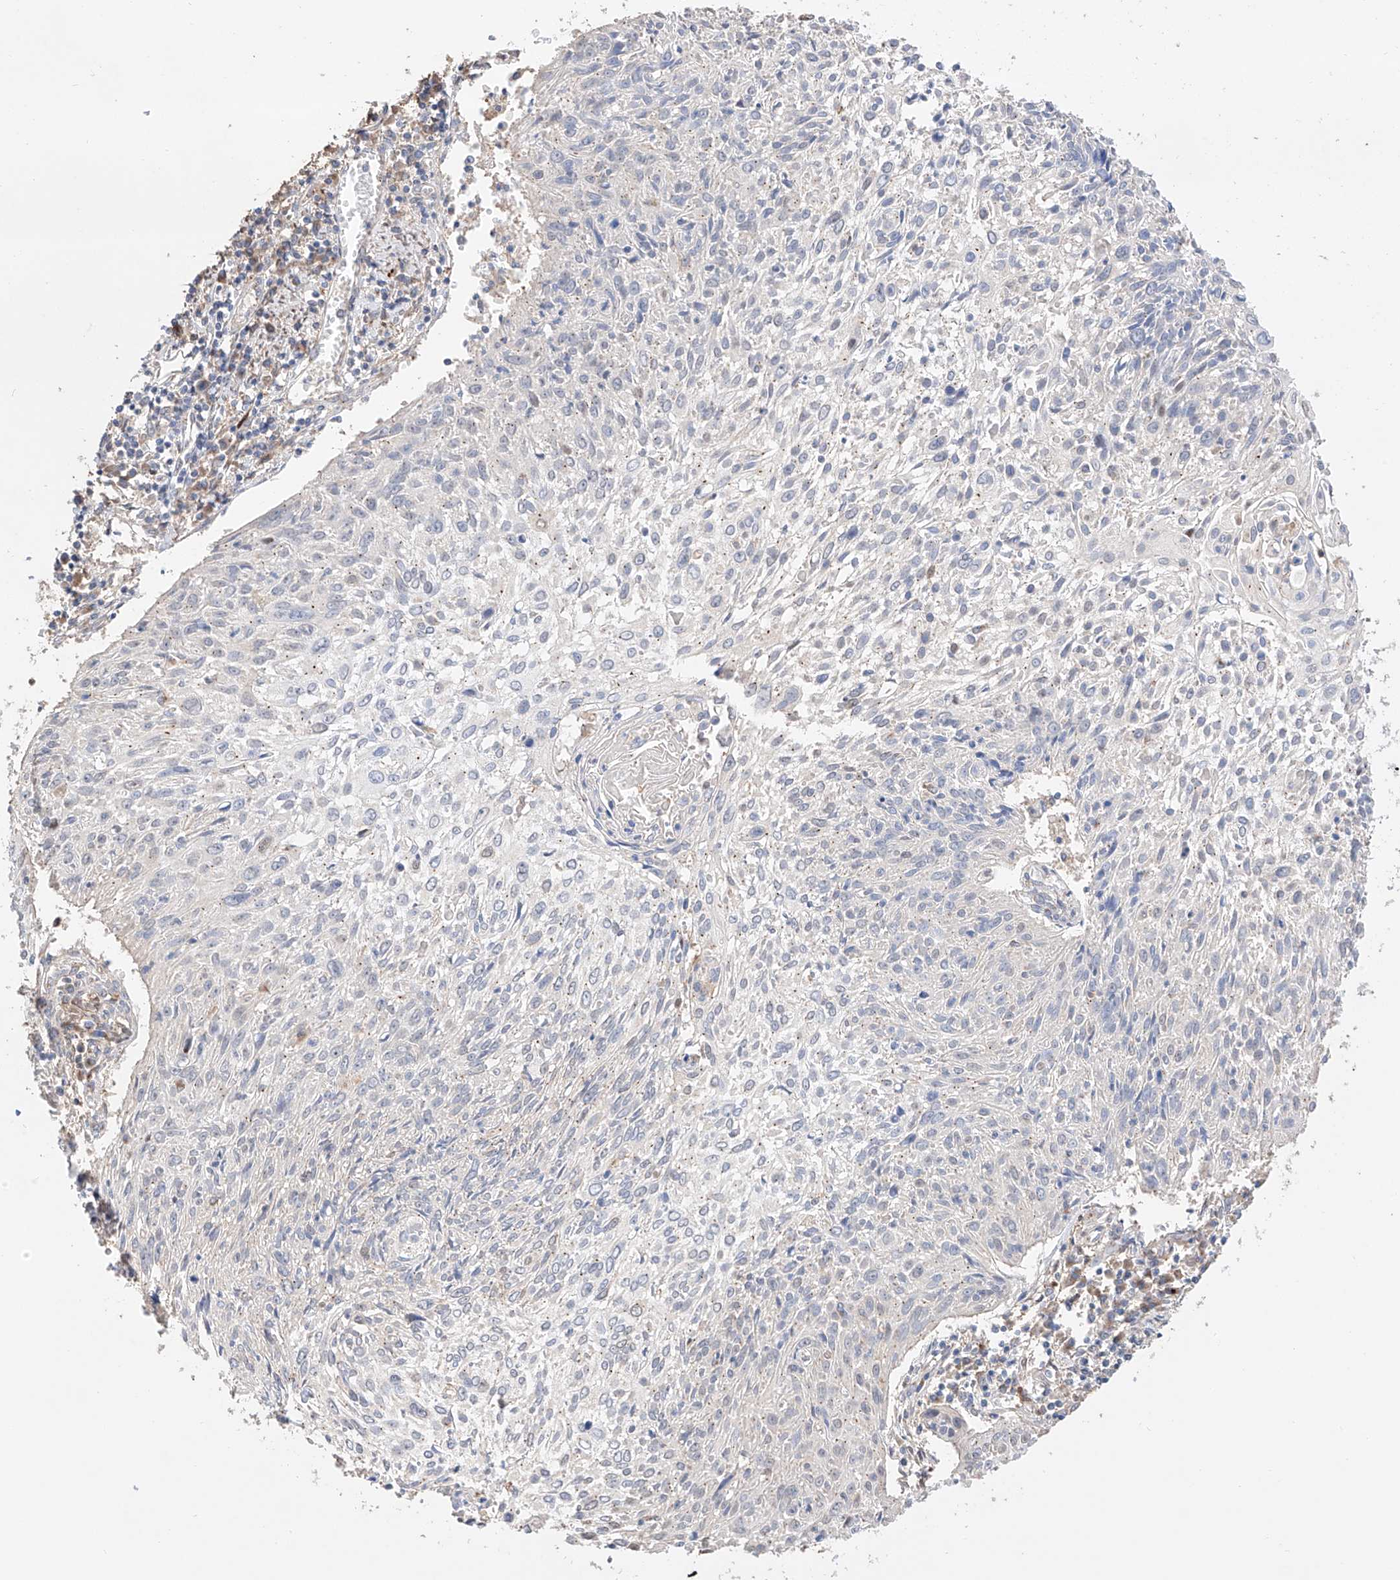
{"staining": {"intensity": "negative", "quantity": "none", "location": "none"}, "tissue": "cervical cancer", "cell_type": "Tumor cells", "image_type": "cancer", "snomed": [{"axis": "morphology", "description": "Squamous cell carcinoma, NOS"}, {"axis": "topography", "description": "Cervix"}], "caption": "IHC histopathology image of neoplastic tissue: human cervical squamous cell carcinoma stained with DAB (3,3'-diaminobenzidine) reveals no significant protein expression in tumor cells.", "gene": "MOSPD1", "patient": {"sex": "female", "age": 51}}